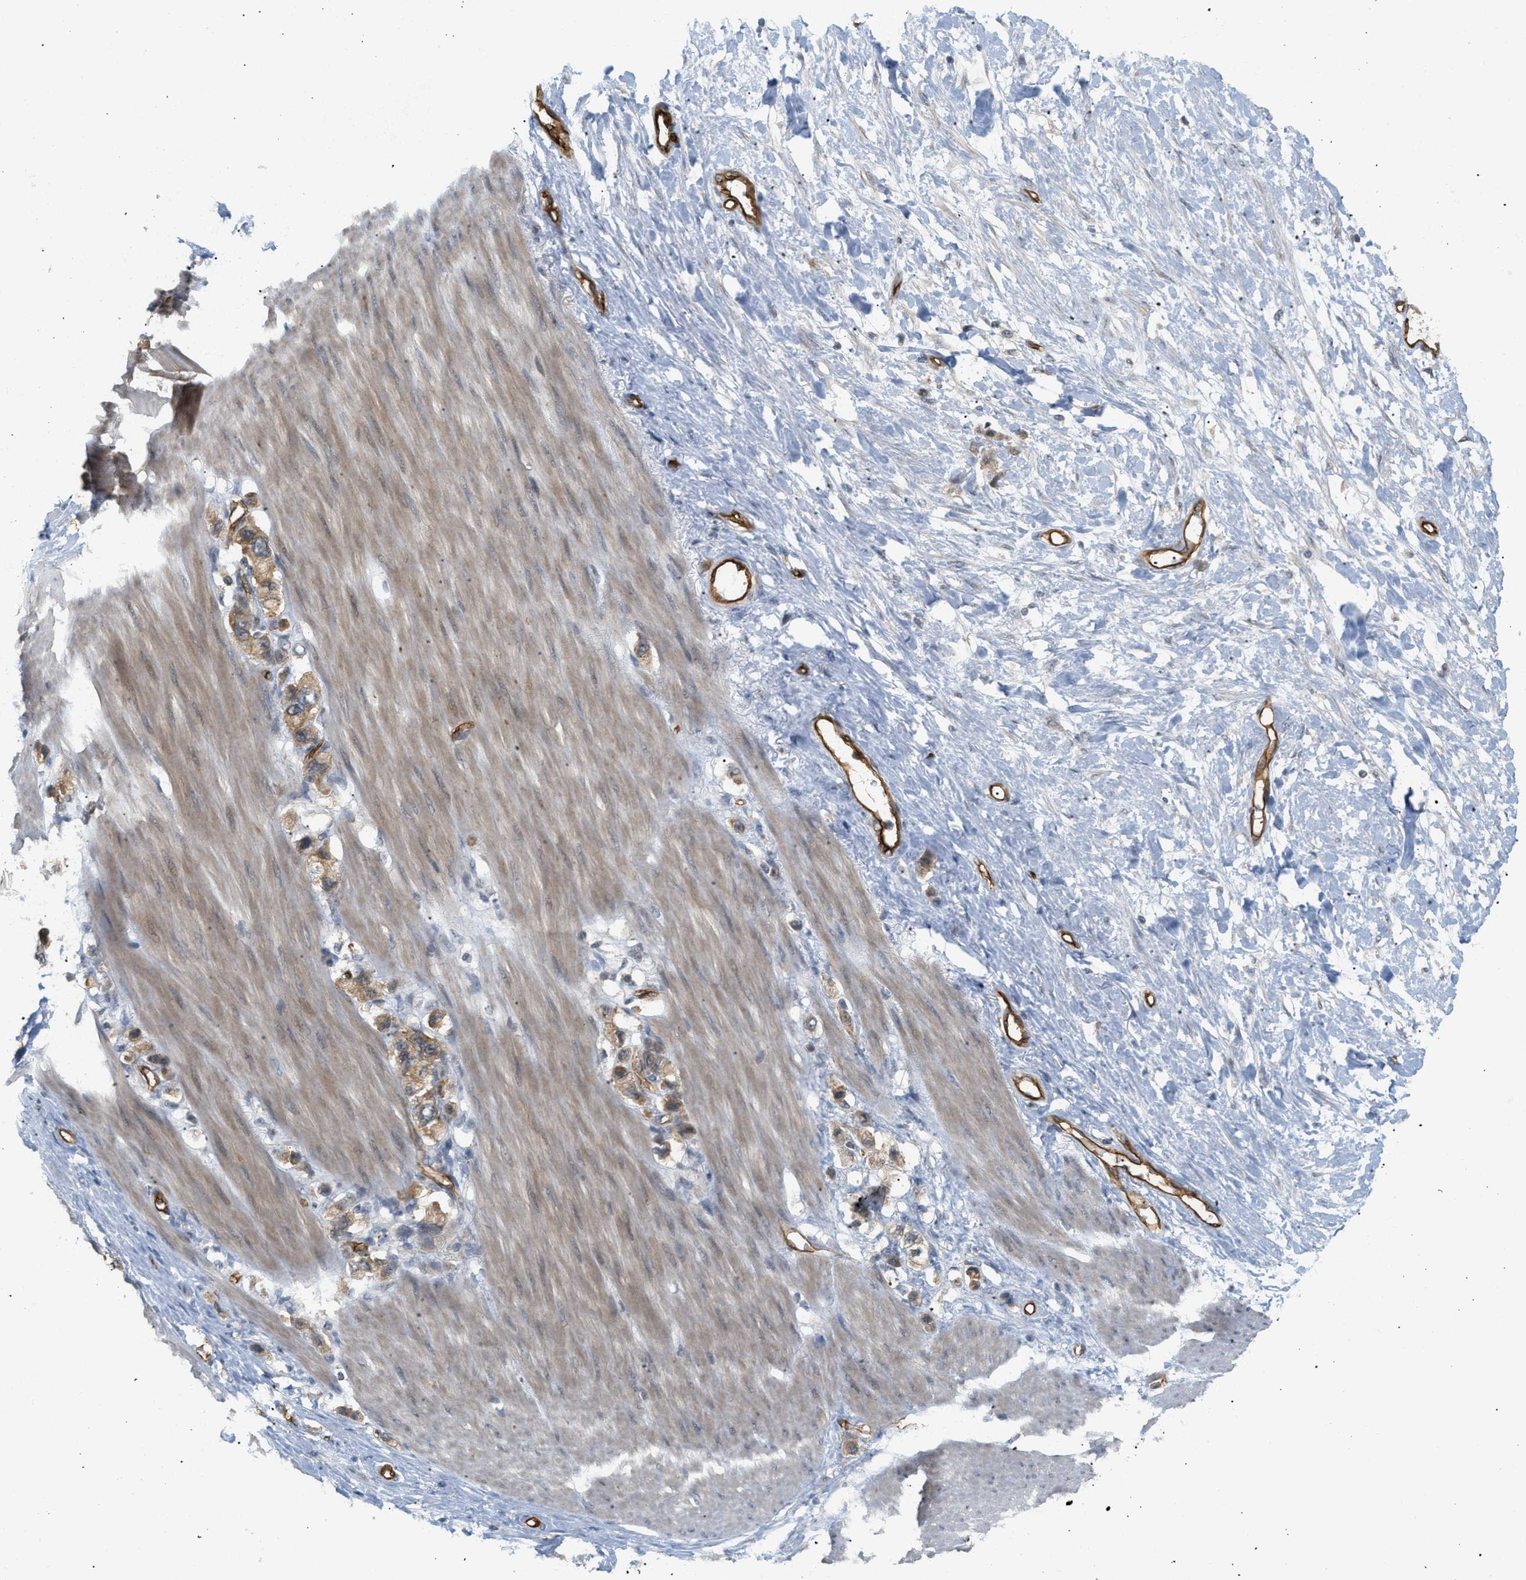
{"staining": {"intensity": "moderate", "quantity": ">75%", "location": "cytoplasmic/membranous"}, "tissue": "stomach cancer", "cell_type": "Tumor cells", "image_type": "cancer", "snomed": [{"axis": "morphology", "description": "Adenocarcinoma, NOS"}, {"axis": "topography", "description": "Stomach"}], "caption": "IHC staining of adenocarcinoma (stomach), which displays medium levels of moderate cytoplasmic/membranous staining in approximately >75% of tumor cells indicating moderate cytoplasmic/membranous protein staining. The staining was performed using DAB (3,3'-diaminobenzidine) (brown) for protein detection and nuclei were counterstained in hematoxylin (blue).", "gene": "PALMD", "patient": {"sex": "female", "age": 65}}